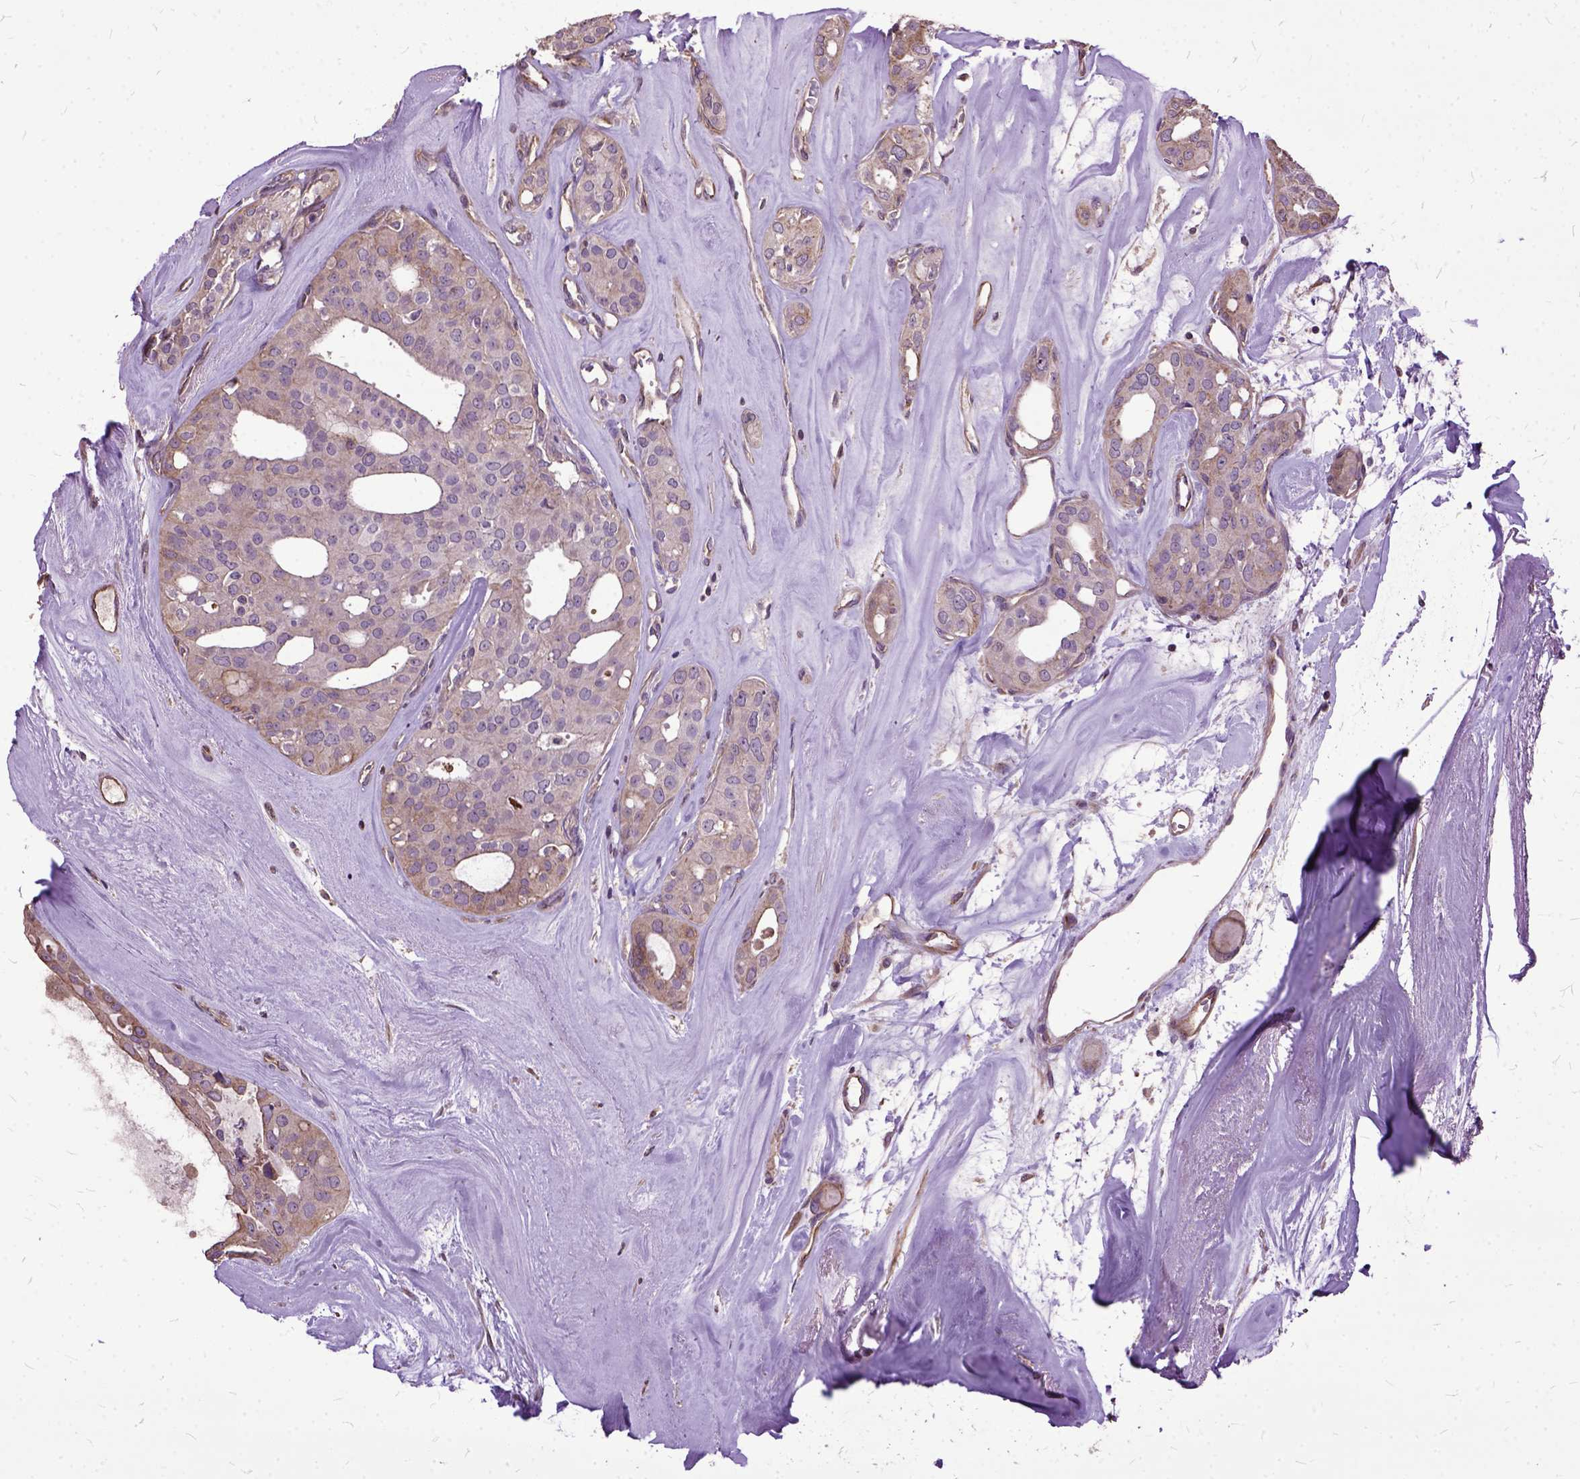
{"staining": {"intensity": "weak", "quantity": "25%-75%", "location": "cytoplasmic/membranous"}, "tissue": "thyroid cancer", "cell_type": "Tumor cells", "image_type": "cancer", "snomed": [{"axis": "morphology", "description": "Follicular adenoma carcinoma, NOS"}, {"axis": "topography", "description": "Thyroid gland"}], "caption": "The photomicrograph reveals immunohistochemical staining of thyroid follicular adenoma carcinoma. There is weak cytoplasmic/membranous expression is identified in about 25%-75% of tumor cells.", "gene": "AREG", "patient": {"sex": "male", "age": 75}}